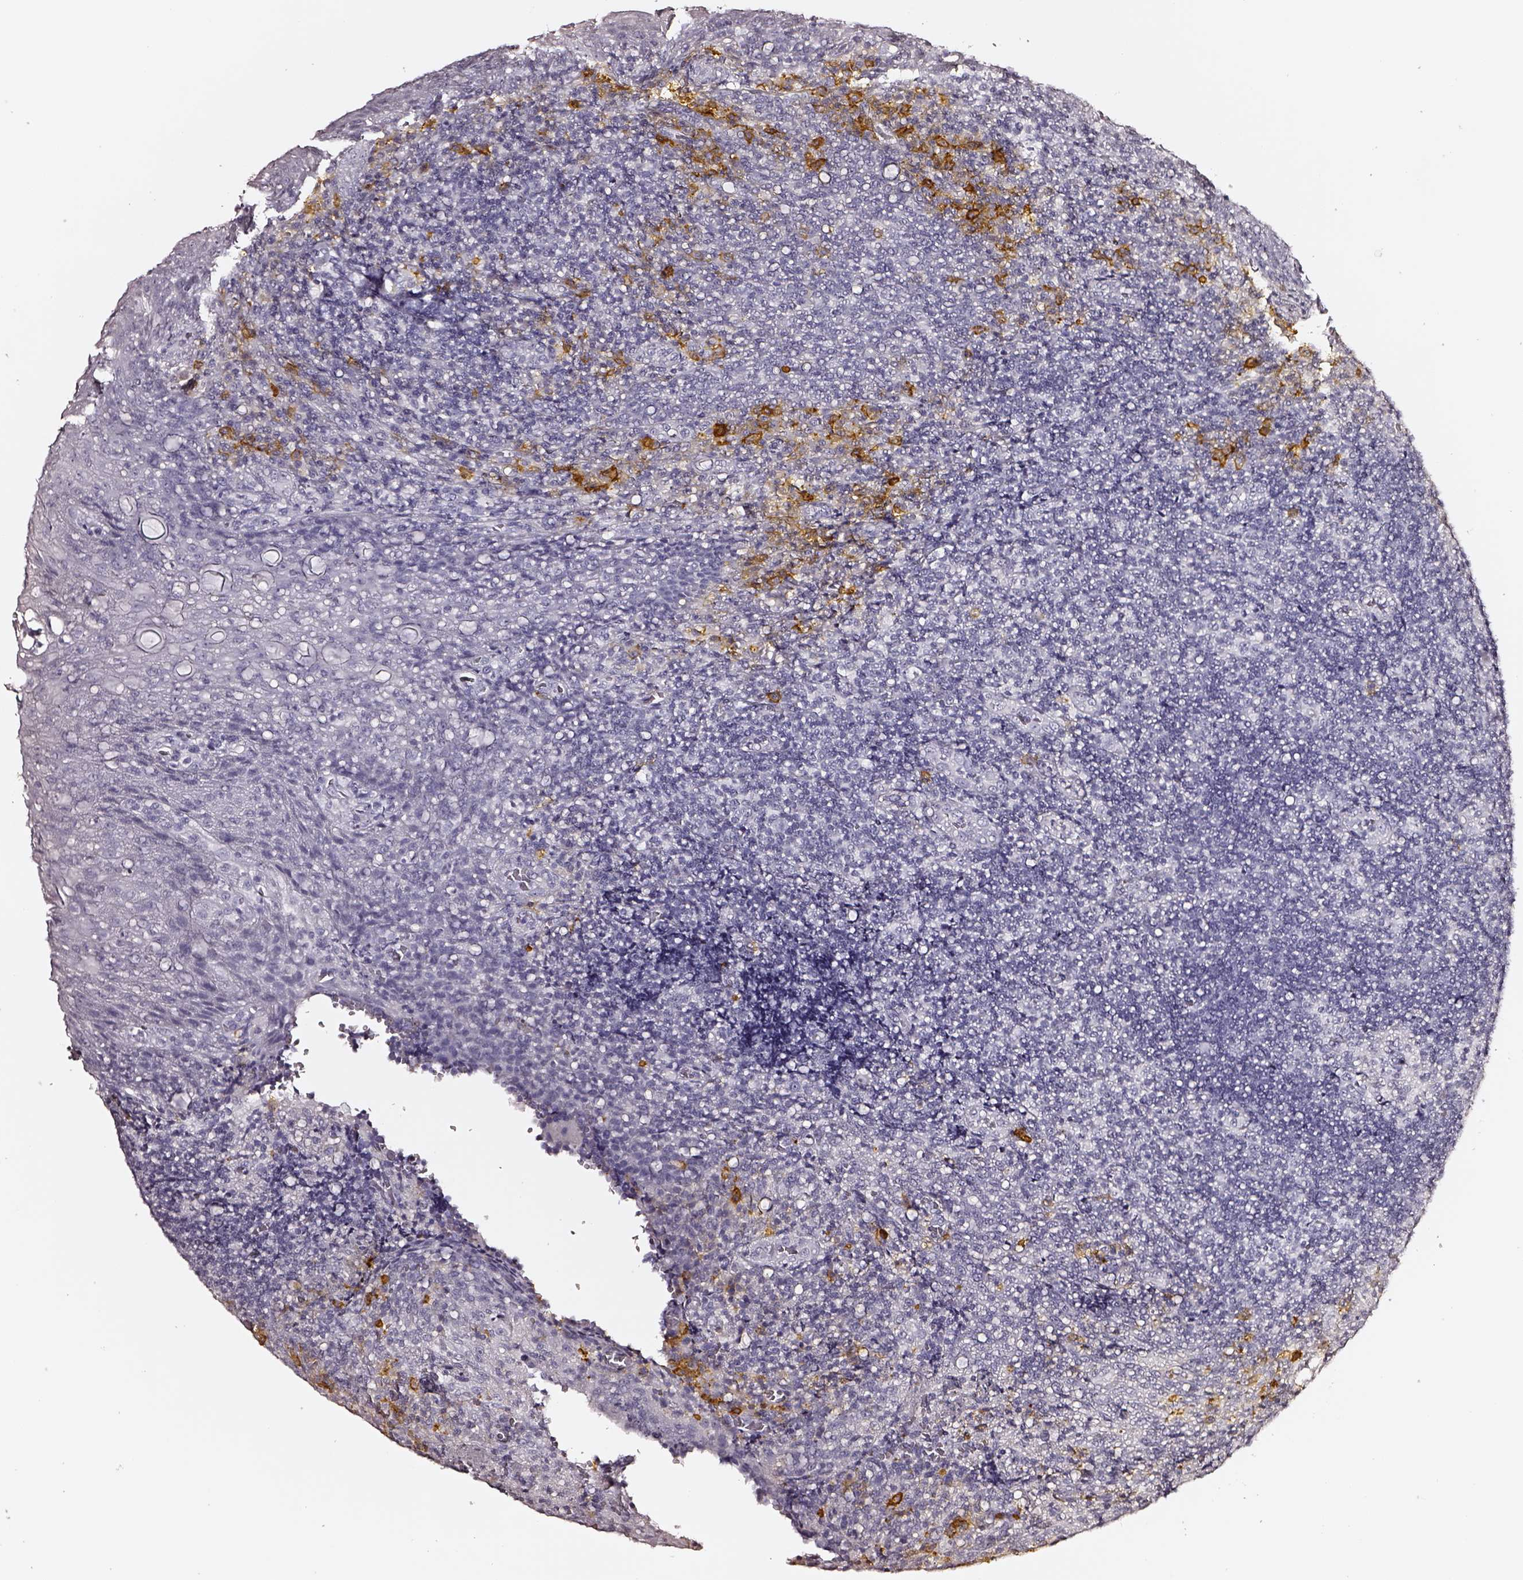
{"staining": {"intensity": "negative", "quantity": "none", "location": "none"}, "tissue": "tonsil", "cell_type": "Germinal center cells", "image_type": "normal", "snomed": [{"axis": "morphology", "description": "Normal tissue, NOS"}, {"axis": "topography", "description": "Tonsil"}], "caption": "Immunohistochemical staining of benign tonsil displays no significant positivity in germinal center cells.", "gene": "DPEP1", "patient": {"sex": "male", "age": 17}}